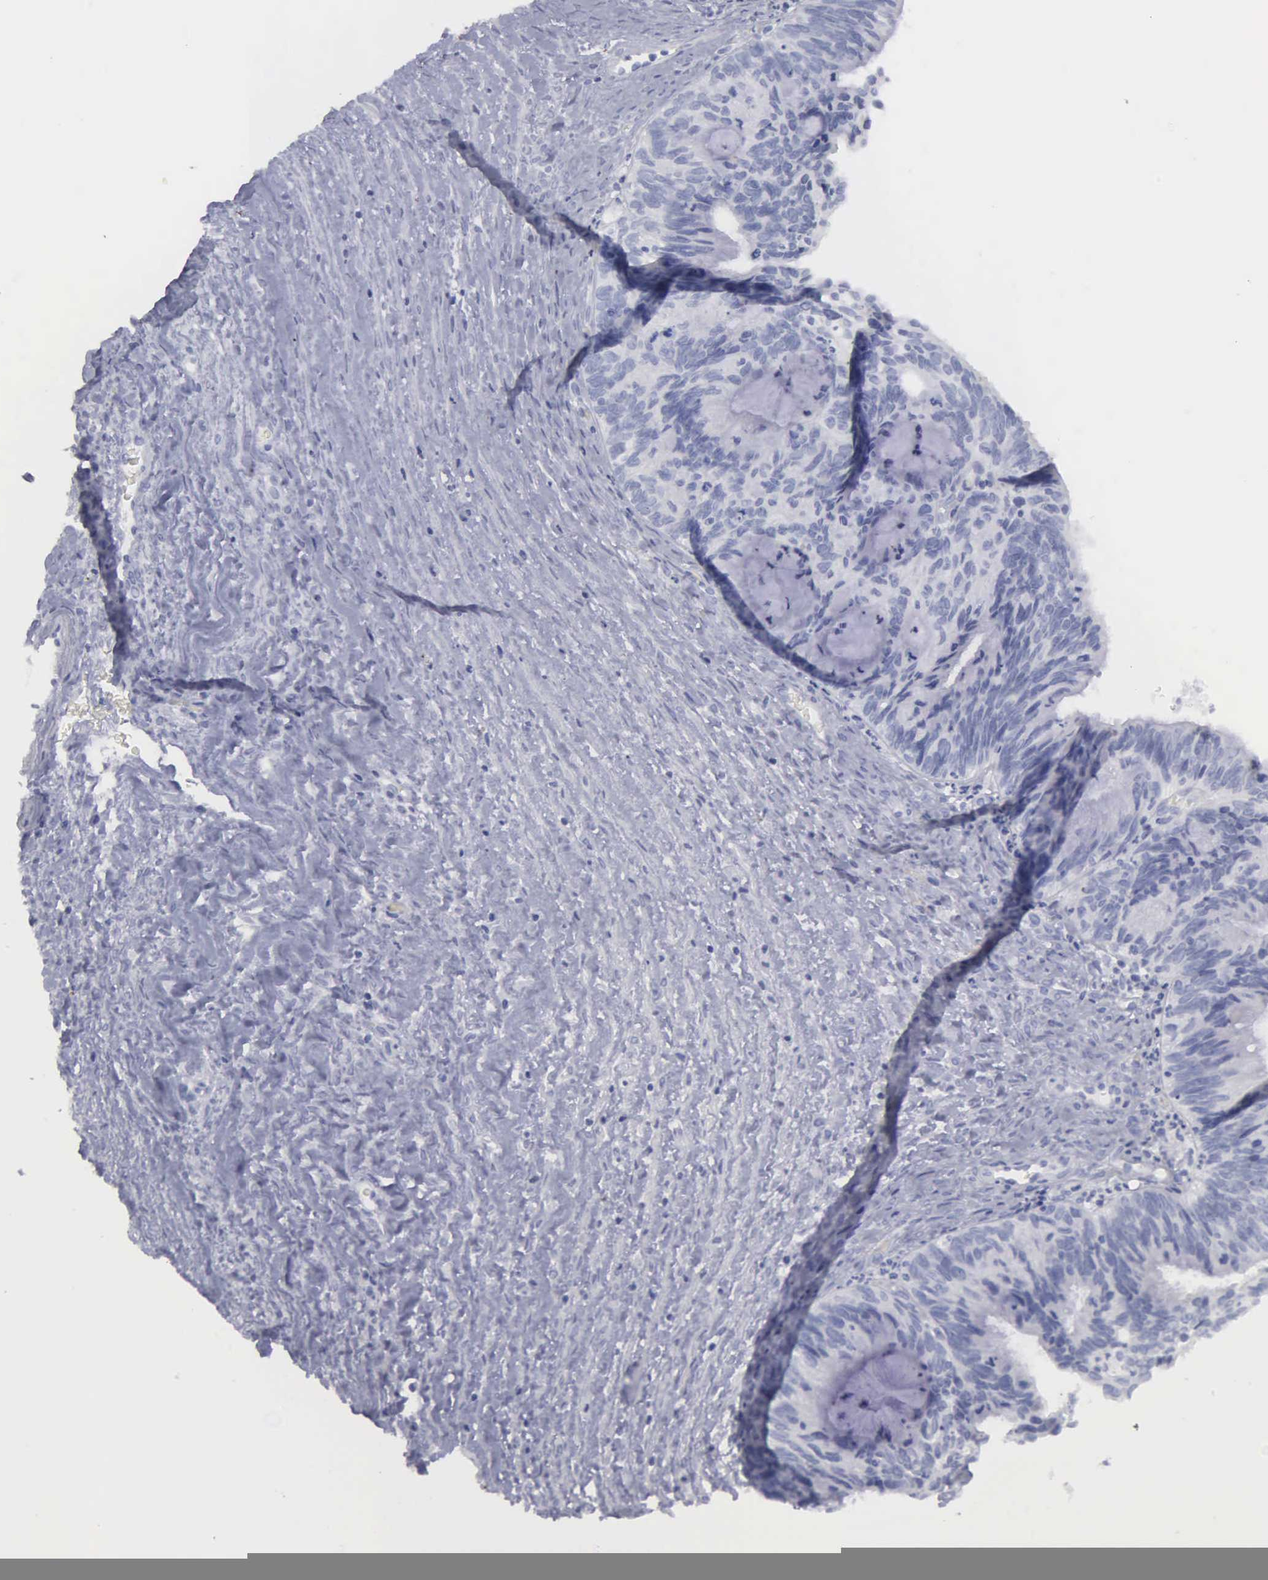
{"staining": {"intensity": "negative", "quantity": "none", "location": "none"}, "tissue": "ovarian cancer", "cell_type": "Tumor cells", "image_type": "cancer", "snomed": [{"axis": "morphology", "description": "Carcinoma, endometroid"}, {"axis": "topography", "description": "Ovary"}], "caption": "High power microscopy photomicrograph of an IHC image of ovarian endometroid carcinoma, revealing no significant positivity in tumor cells.", "gene": "KIAA0586", "patient": {"sex": "female", "age": 52}}